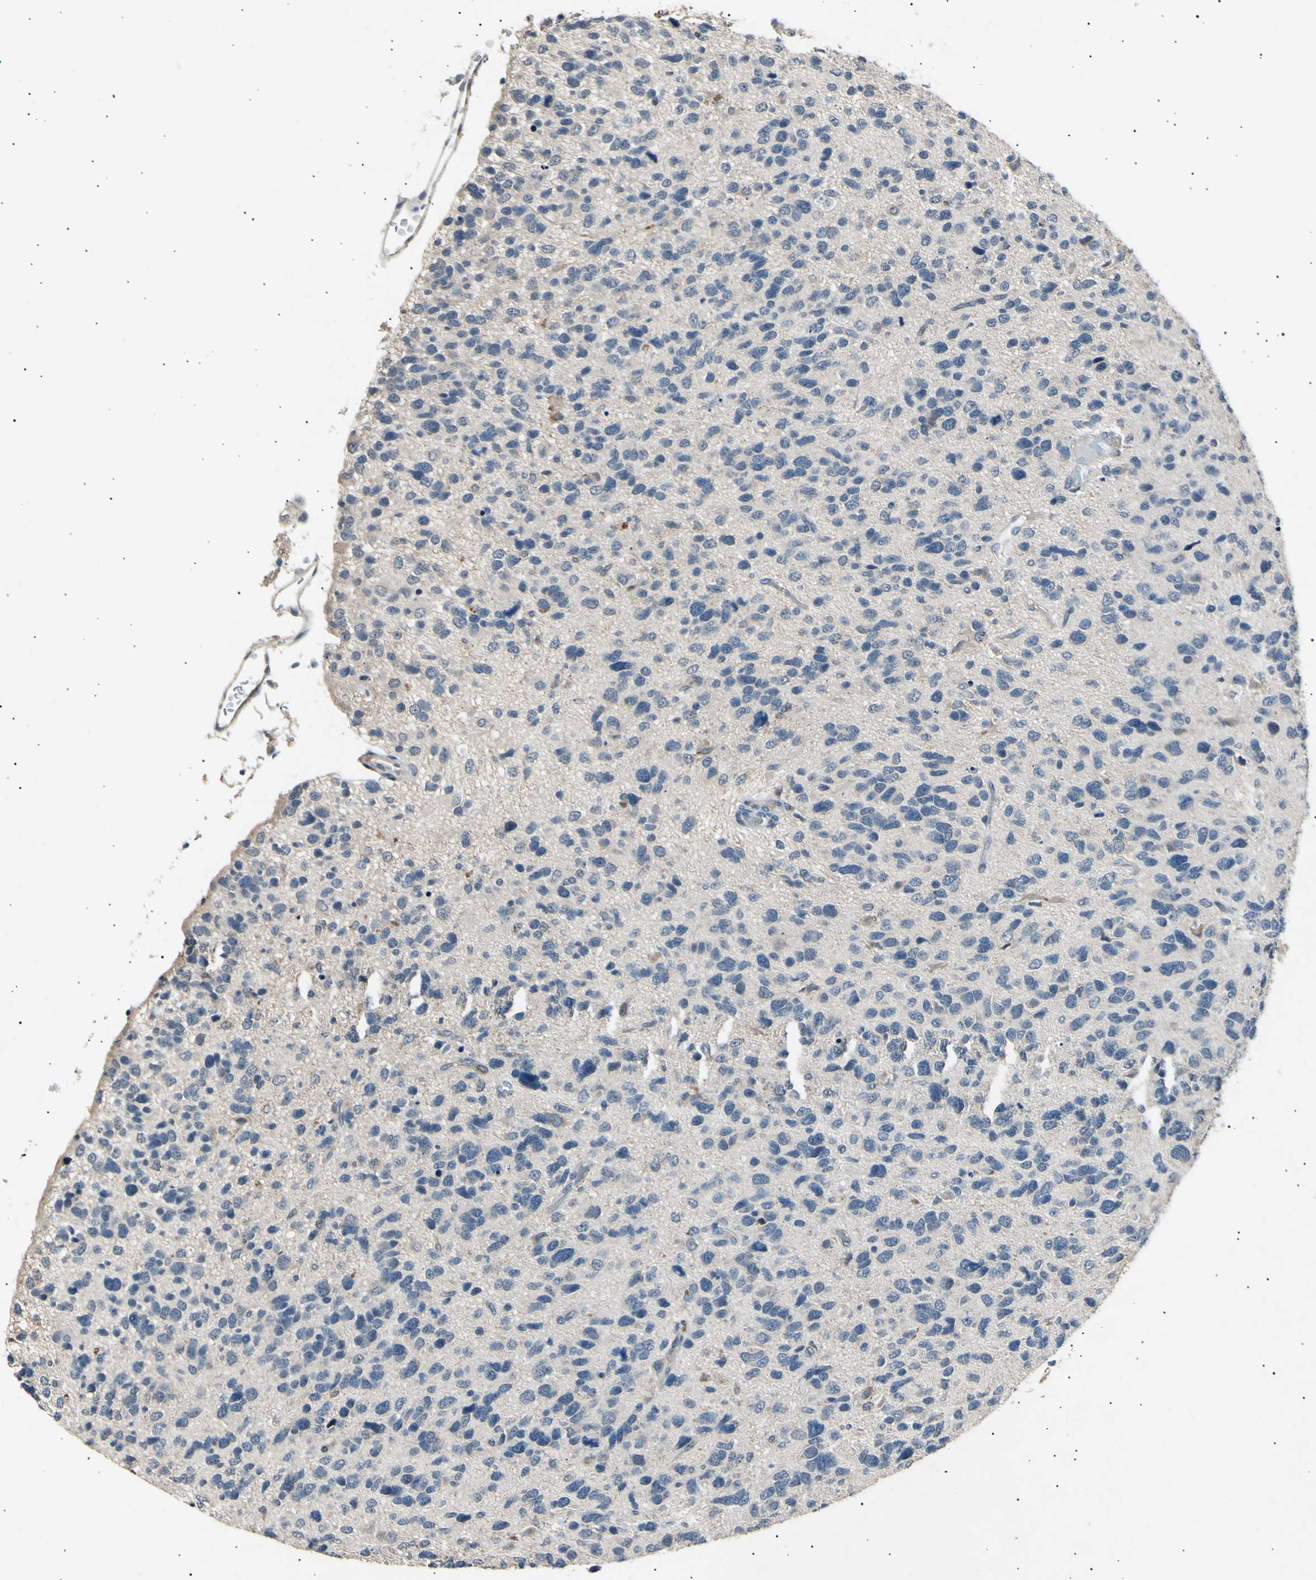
{"staining": {"intensity": "negative", "quantity": "none", "location": "none"}, "tissue": "glioma", "cell_type": "Tumor cells", "image_type": "cancer", "snomed": [{"axis": "morphology", "description": "Glioma, malignant, High grade"}, {"axis": "topography", "description": "Brain"}], "caption": "A high-resolution image shows immunohistochemistry (IHC) staining of glioma, which exhibits no significant staining in tumor cells.", "gene": "ADCY3", "patient": {"sex": "female", "age": 58}}